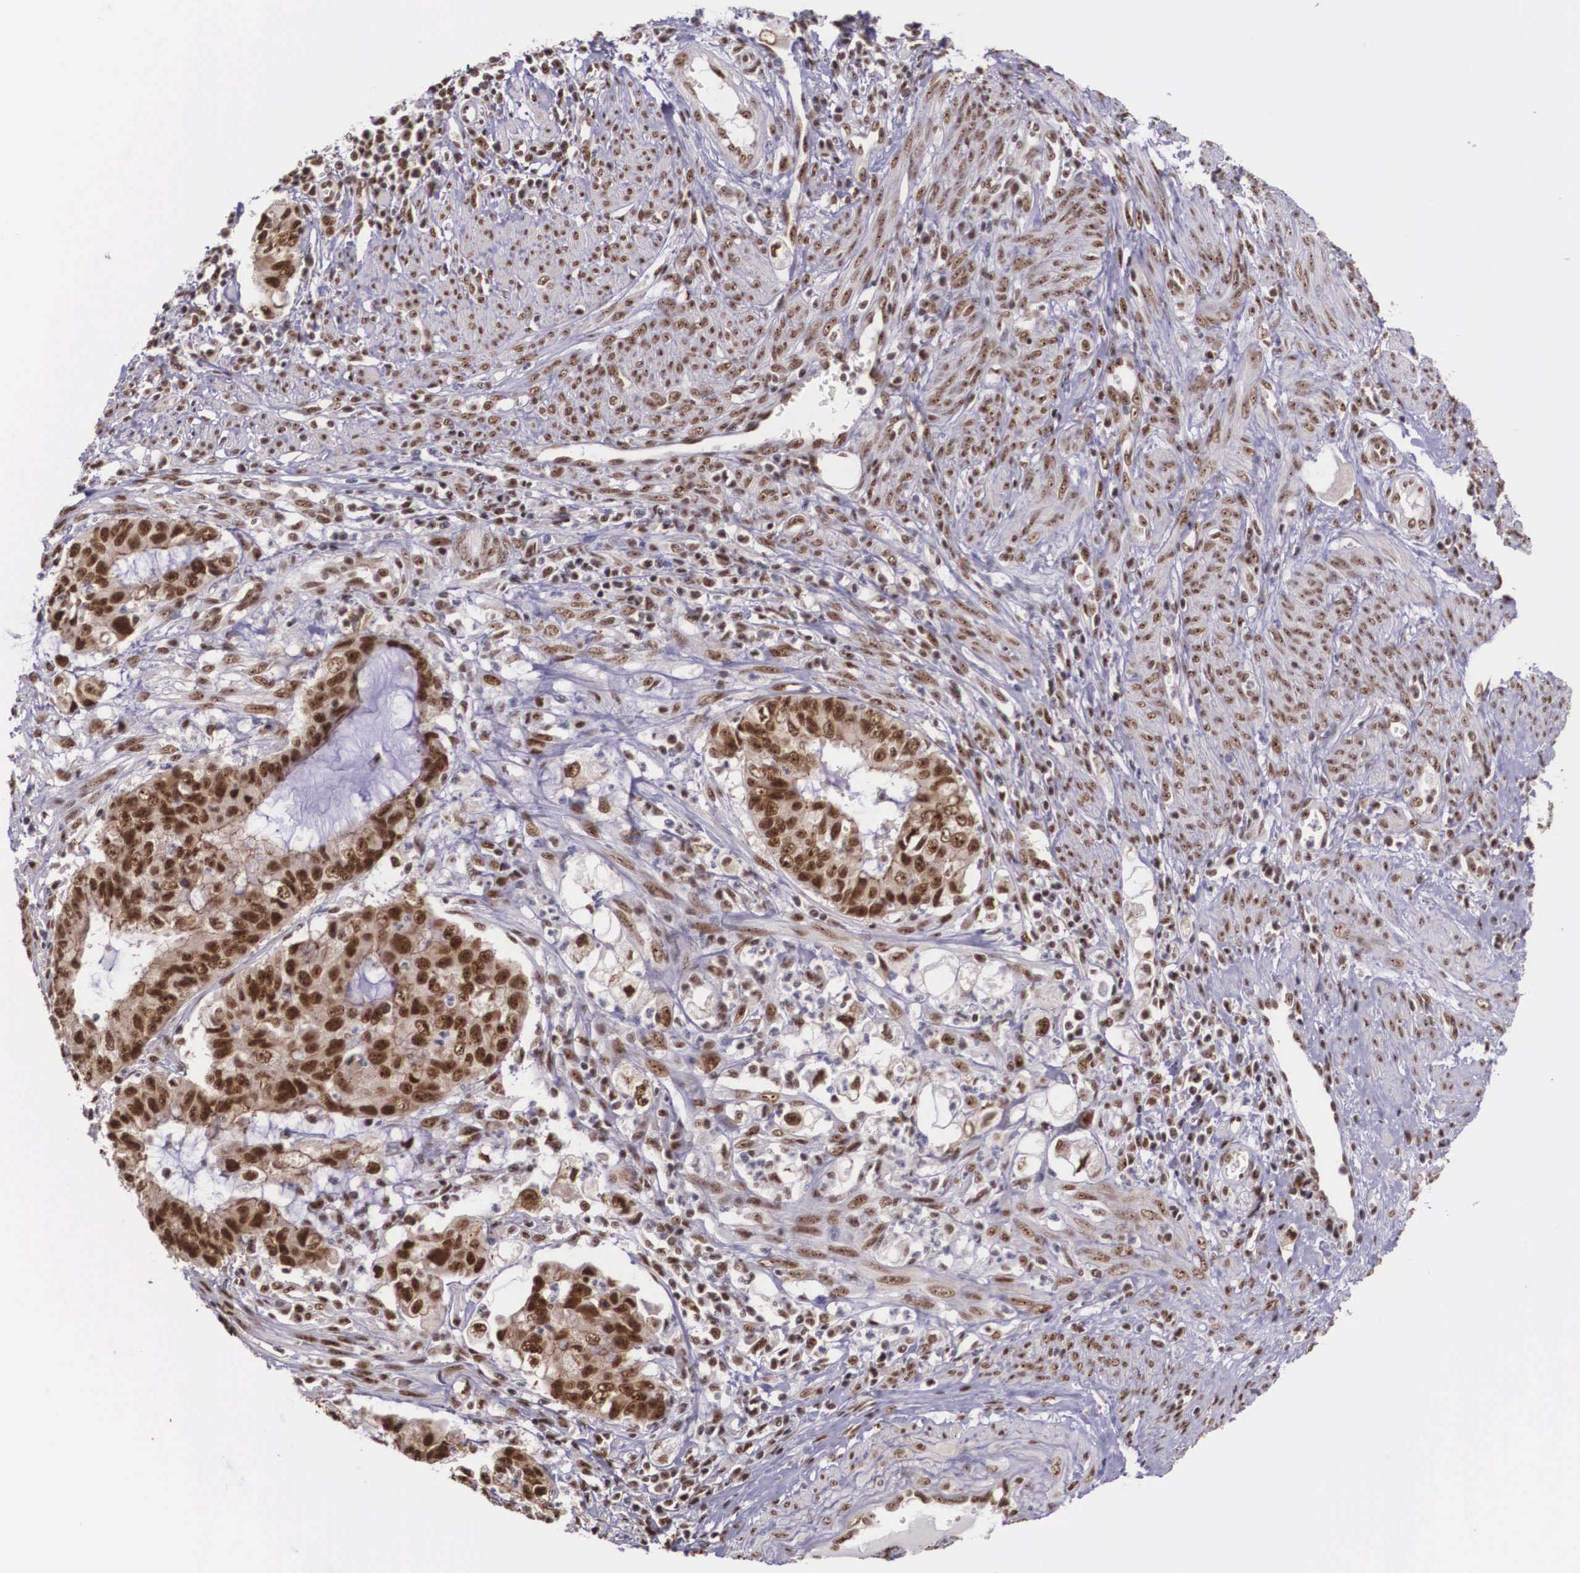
{"staining": {"intensity": "strong", "quantity": ">75%", "location": "cytoplasmic/membranous,nuclear"}, "tissue": "endometrial cancer", "cell_type": "Tumor cells", "image_type": "cancer", "snomed": [{"axis": "morphology", "description": "Adenocarcinoma, NOS"}, {"axis": "topography", "description": "Endometrium"}], "caption": "Strong cytoplasmic/membranous and nuclear positivity for a protein is present in about >75% of tumor cells of endometrial adenocarcinoma using immunohistochemistry (IHC).", "gene": "POLR2F", "patient": {"sex": "female", "age": 75}}